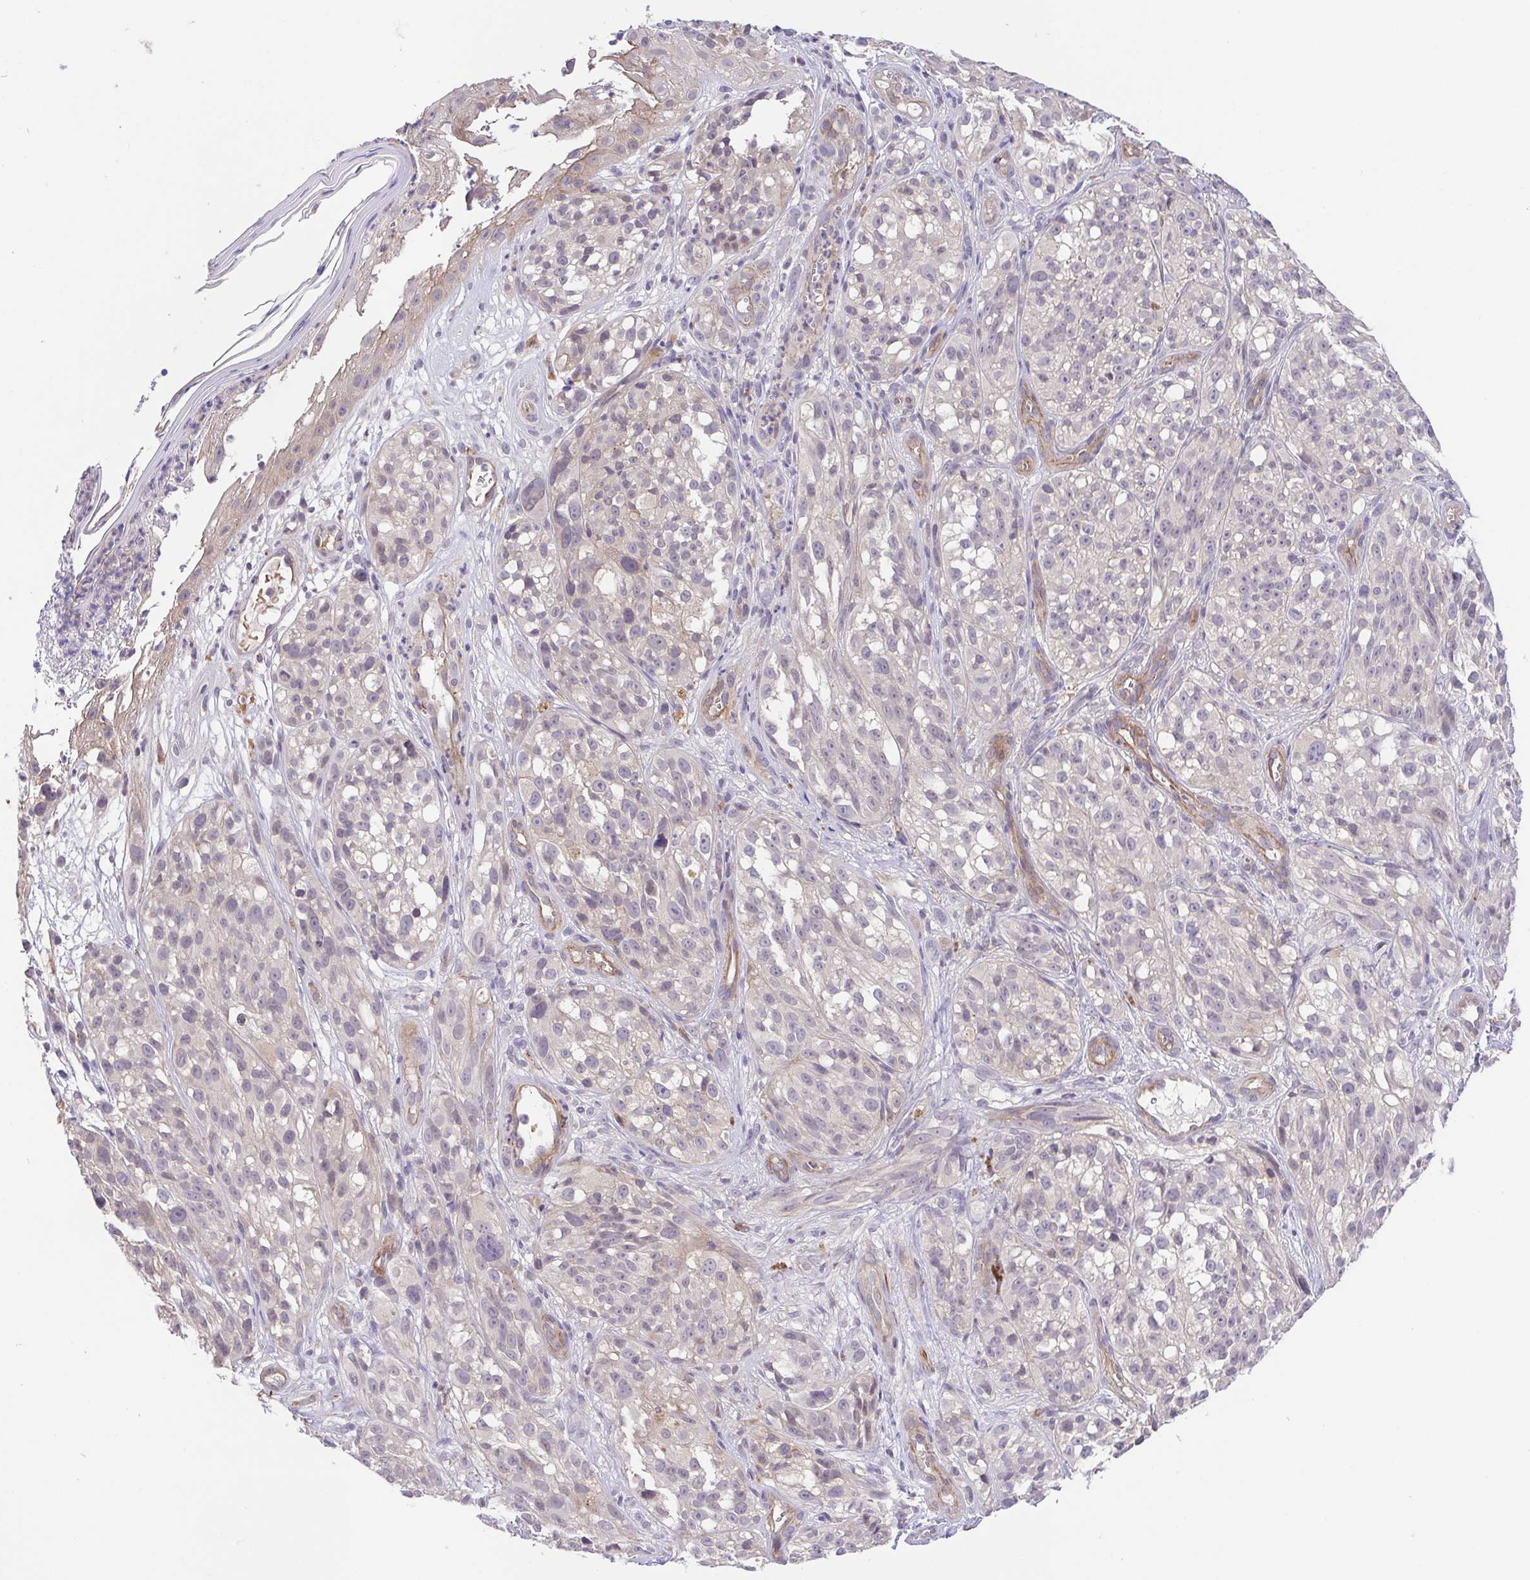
{"staining": {"intensity": "negative", "quantity": "none", "location": "none"}, "tissue": "melanoma", "cell_type": "Tumor cells", "image_type": "cancer", "snomed": [{"axis": "morphology", "description": "Malignant melanoma, NOS"}, {"axis": "topography", "description": "Skin"}], "caption": "Human malignant melanoma stained for a protein using immunohistochemistry shows no staining in tumor cells.", "gene": "IDE", "patient": {"sex": "female", "age": 85}}